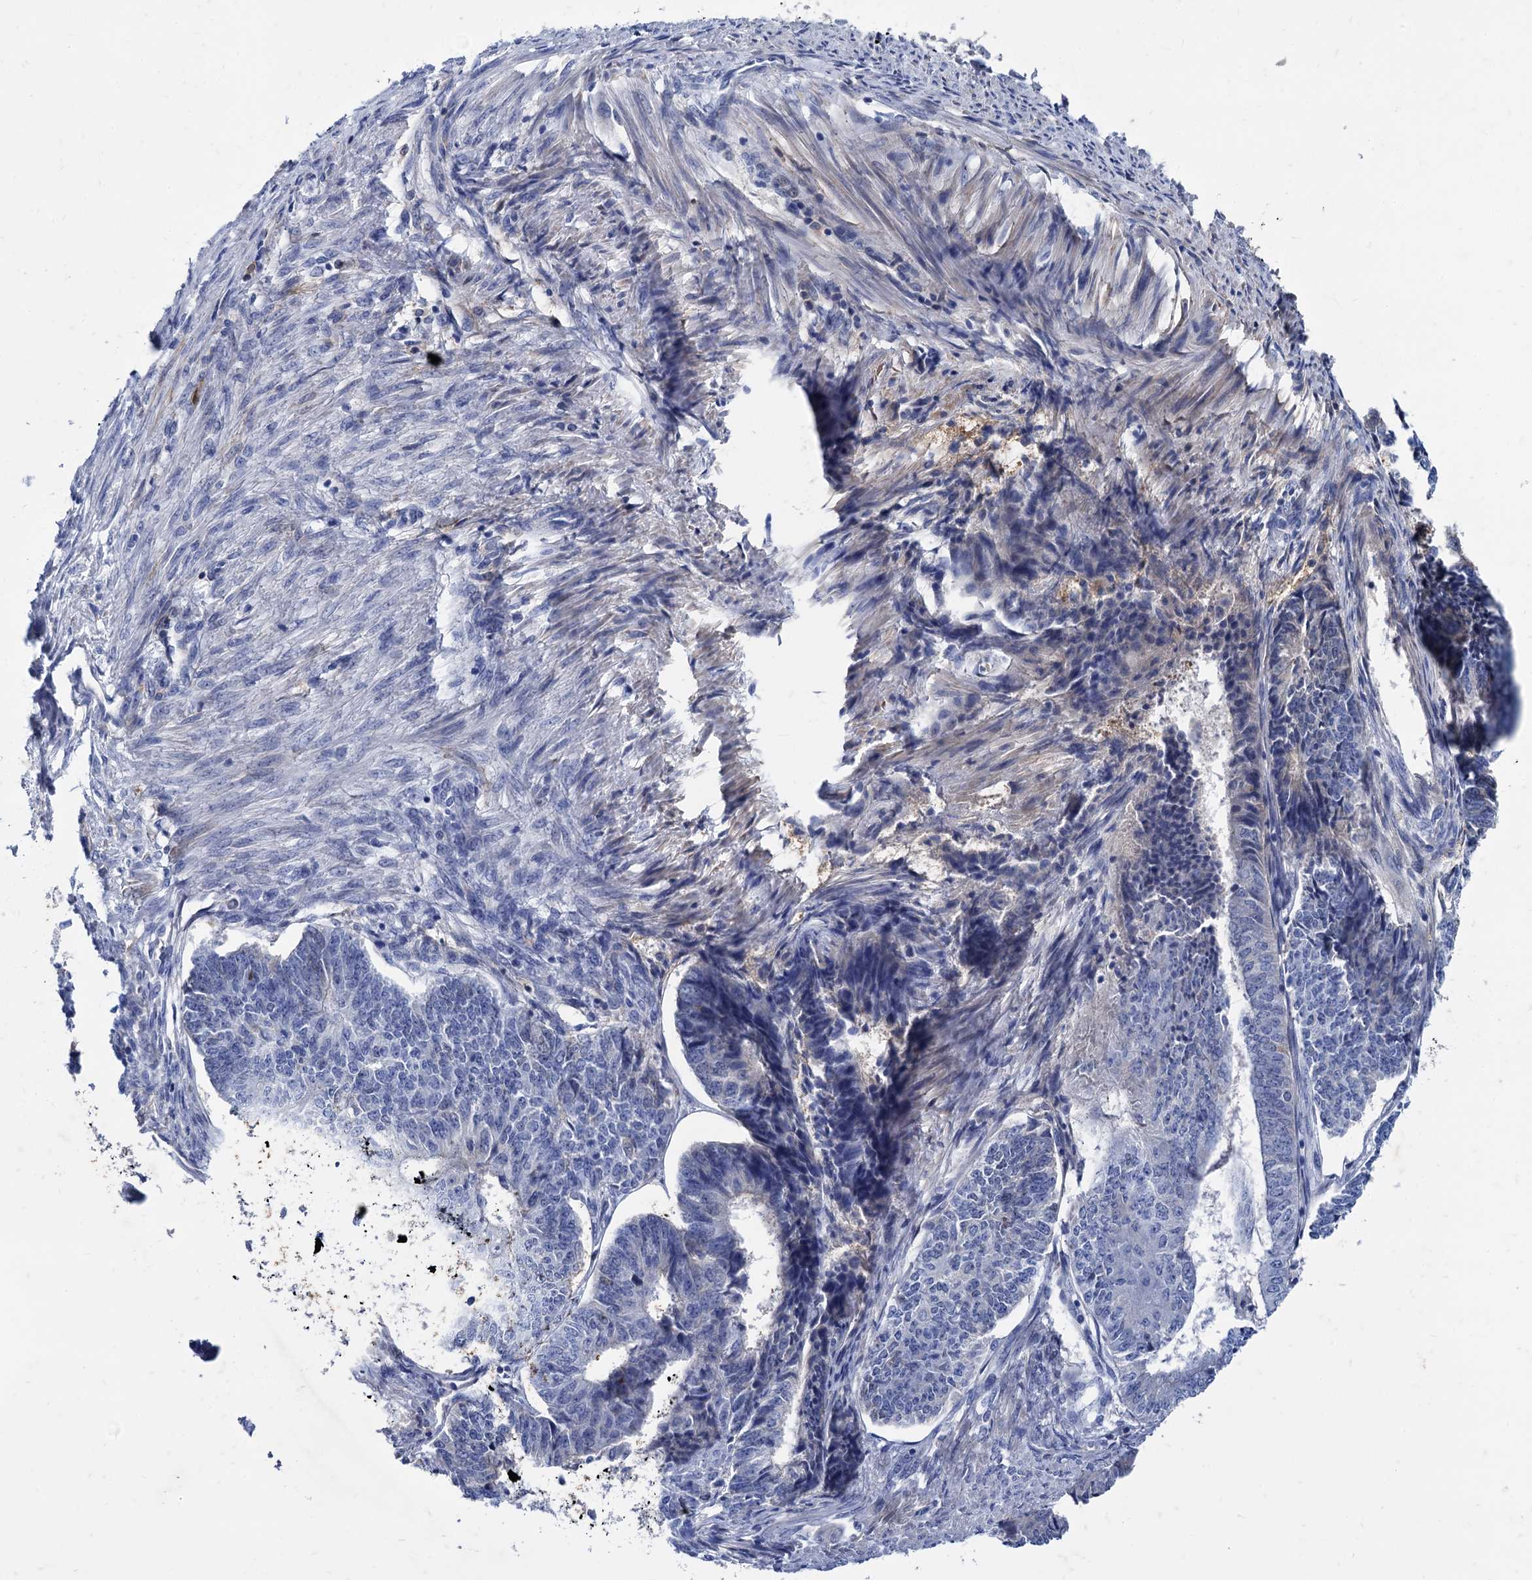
{"staining": {"intensity": "negative", "quantity": "none", "location": "none"}, "tissue": "endometrial cancer", "cell_type": "Tumor cells", "image_type": "cancer", "snomed": [{"axis": "morphology", "description": "Adenocarcinoma, NOS"}, {"axis": "topography", "description": "Endometrium"}], "caption": "Immunohistochemical staining of endometrial cancer (adenocarcinoma) demonstrates no significant positivity in tumor cells.", "gene": "TMEM72", "patient": {"sex": "female", "age": 32}}